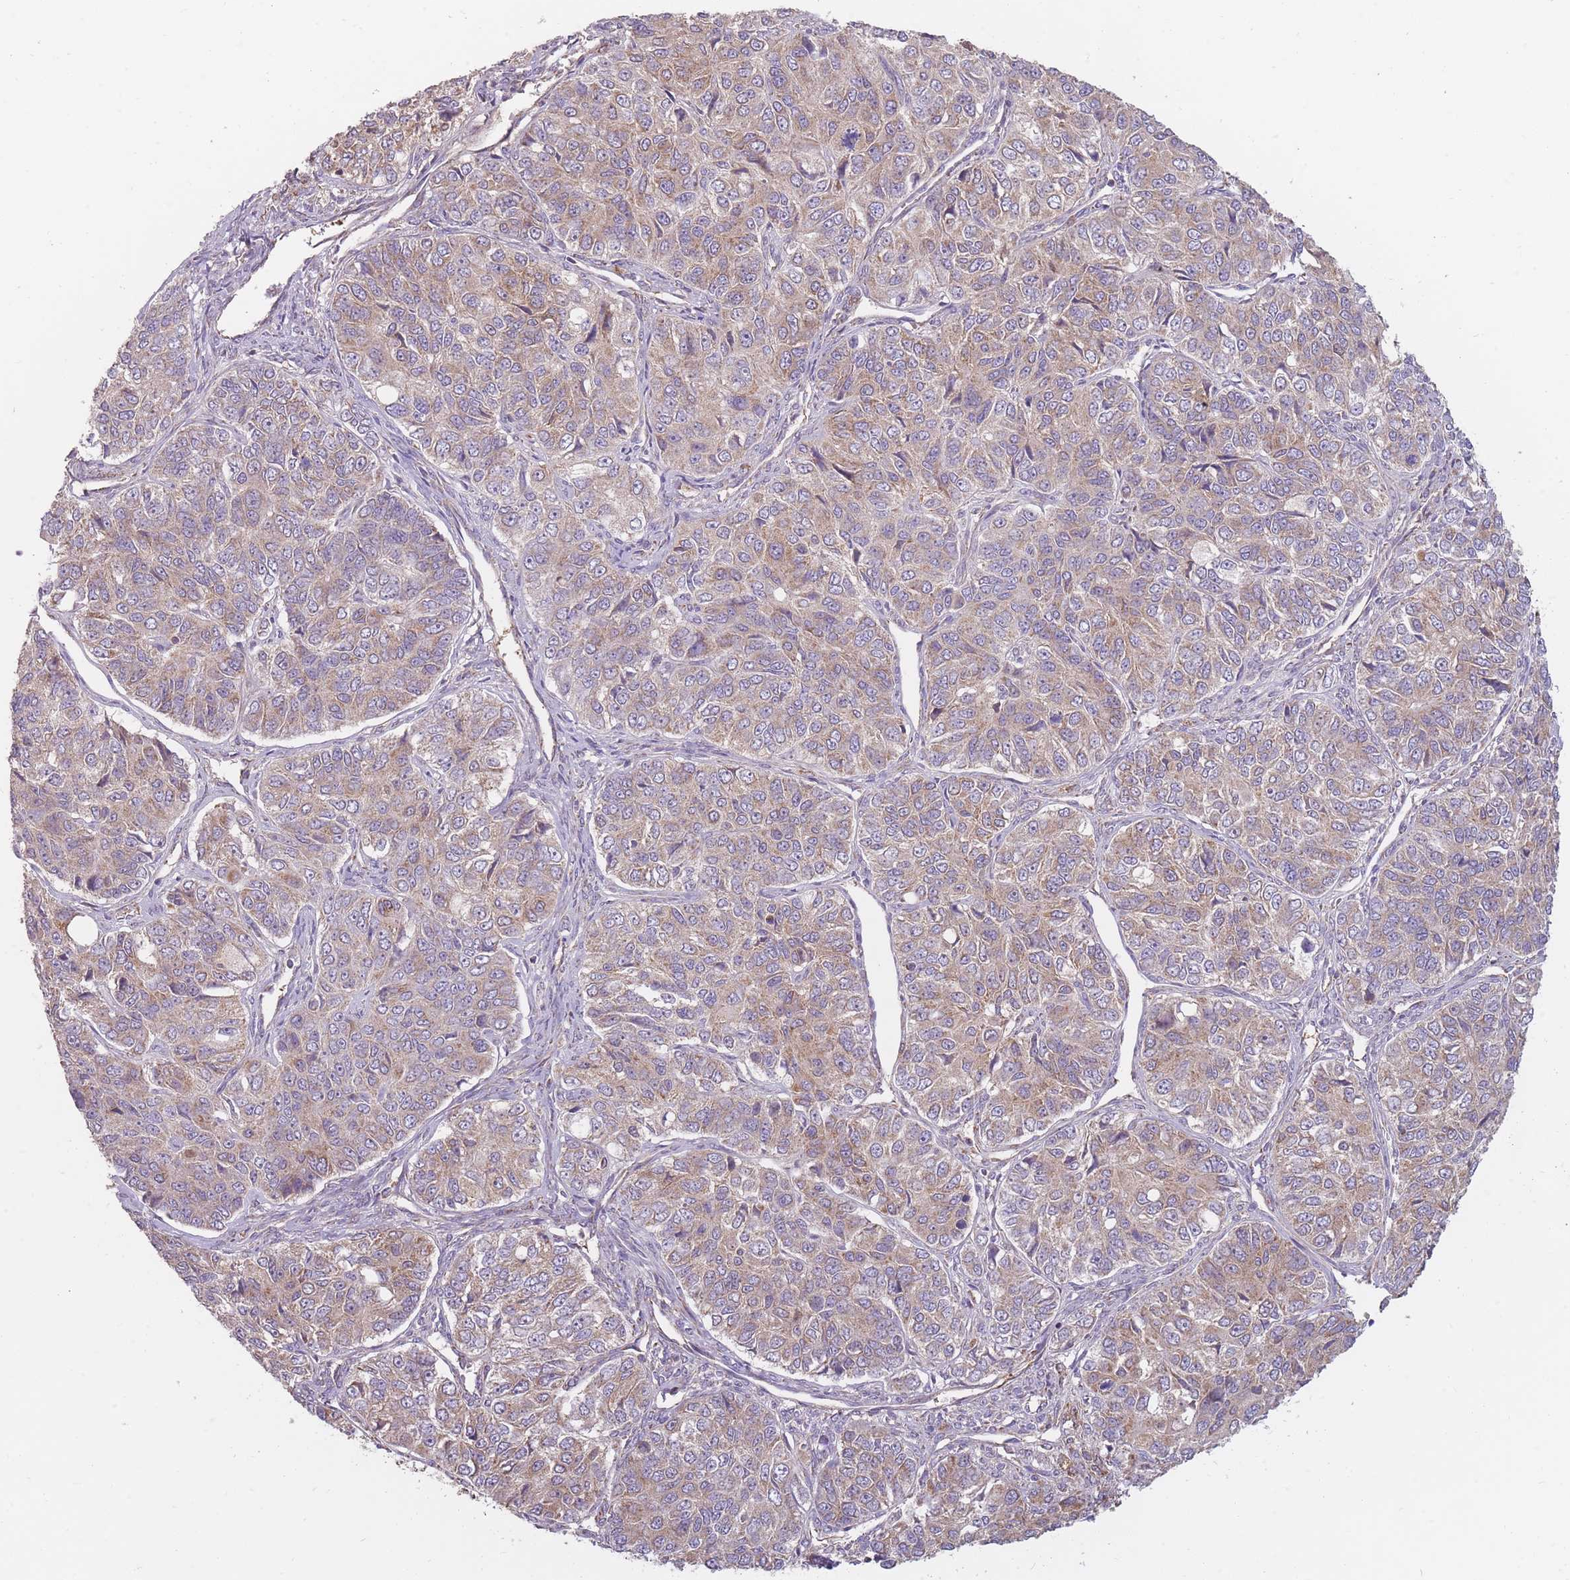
{"staining": {"intensity": "weak", "quantity": ">75%", "location": "cytoplasmic/membranous"}, "tissue": "ovarian cancer", "cell_type": "Tumor cells", "image_type": "cancer", "snomed": [{"axis": "morphology", "description": "Carcinoma, endometroid"}, {"axis": "topography", "description": "Ovary"}], "caption": "The immunohistochemical stain labels weak cytoplasmic/membranous positivity in tumor cells of ovarian cancer (endometroid carcinoma) tissue.", "gene": "NDUFA9", "patient": {"sex": "female", "age": 51}}